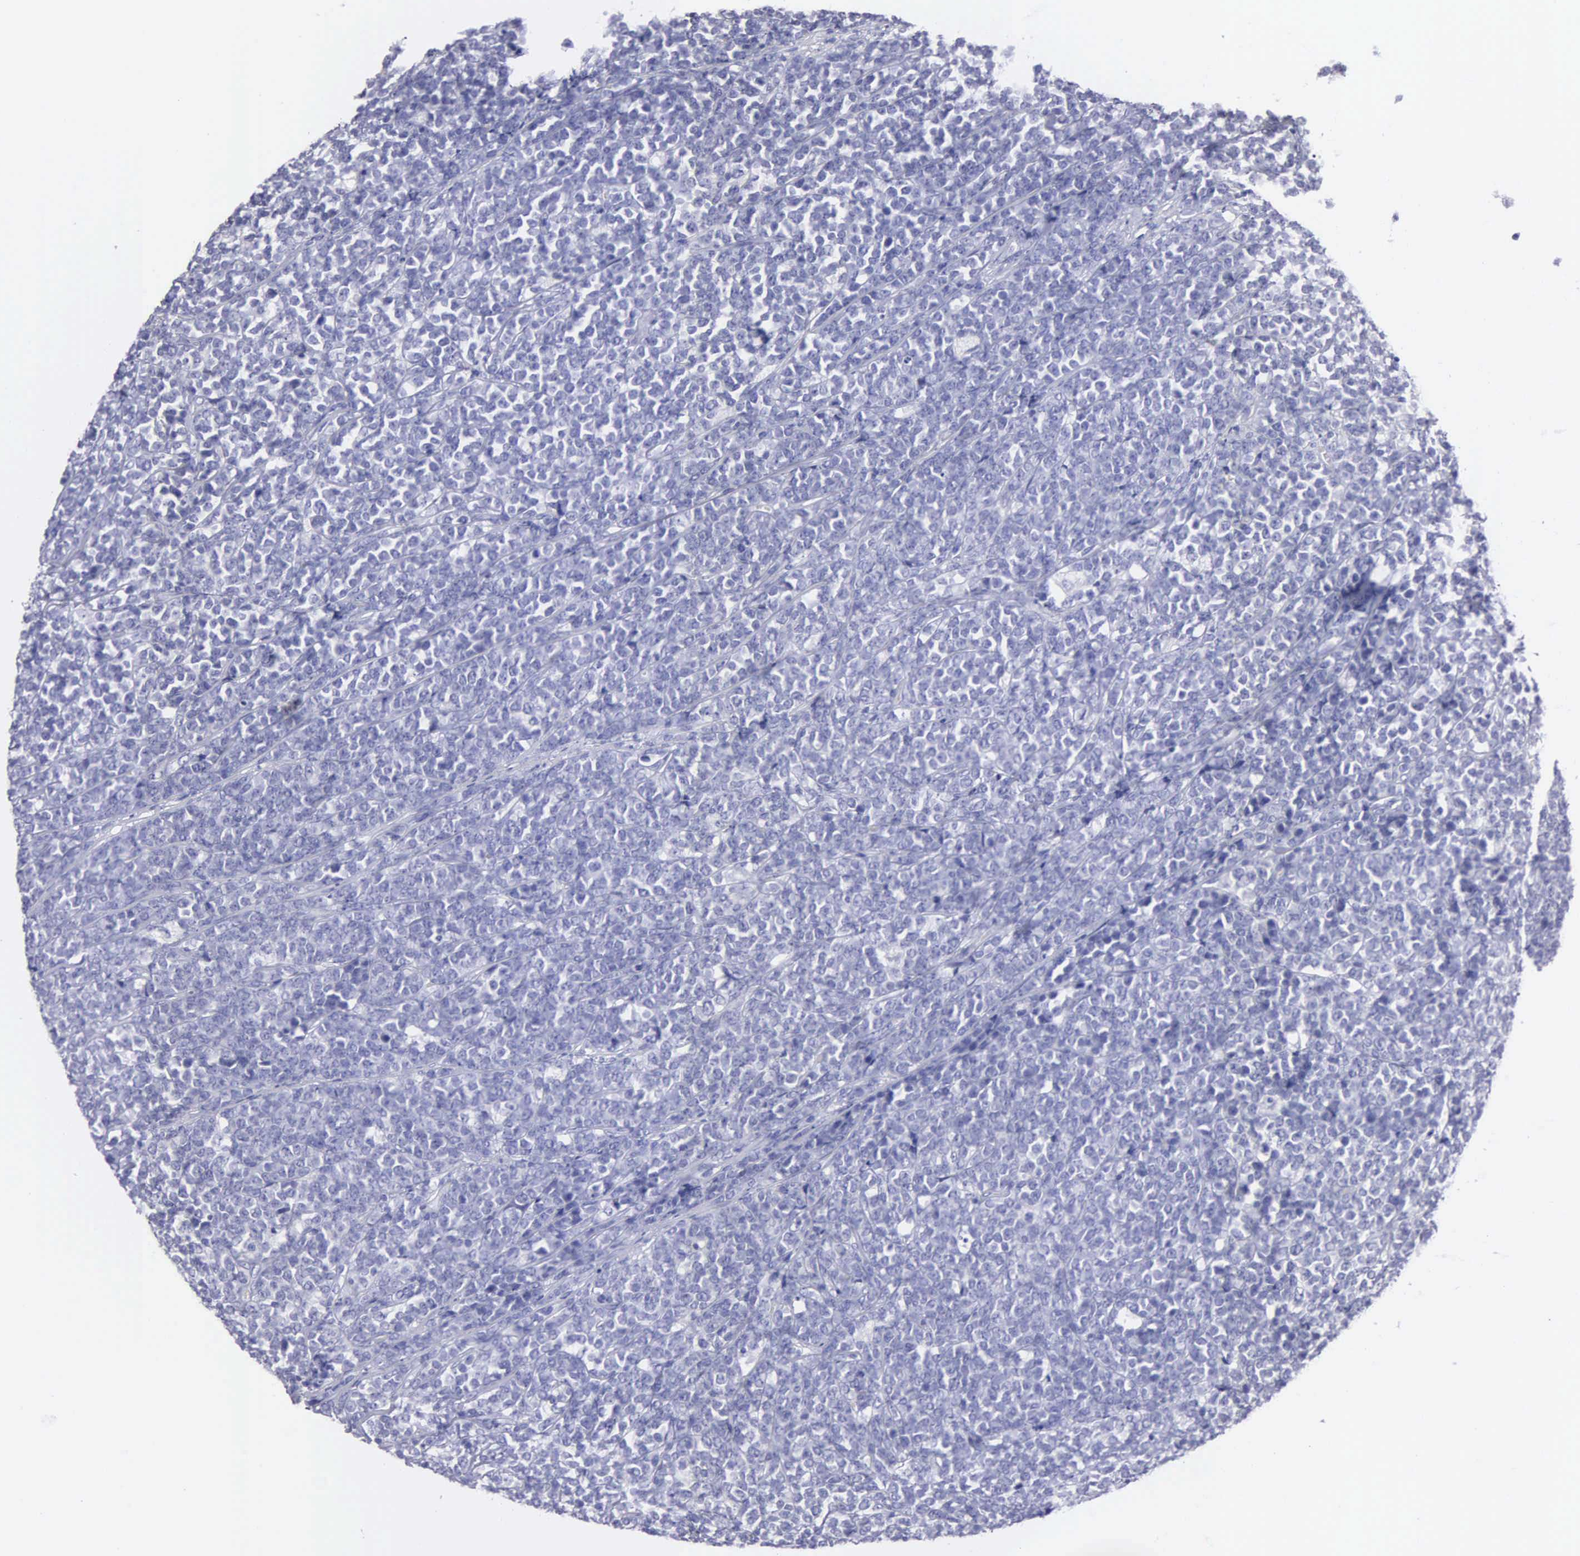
{"staining": {"intensity": "negative", "quantity": "none", "location": "none"}, "tissue": "lymphoma", "cell_type": "Tumor cells", "image_type": "cancer", "snomed": [{"axis": "morphology", "description": "Malignant lymphoma, non-Hodgkin's type, High grade"}, {"axis": "topography", "description": "Small intestine"}, {"axis": "topography", "description": "Colon"}], "caption": "Malignant lymphoma, non-Hodgkin's type (high-grade) was stained to show a protein in brown. There is no significant positivity in tumor cells.", "gene": "FBLN5", "patient": {"sex": "male", "age": 8}}